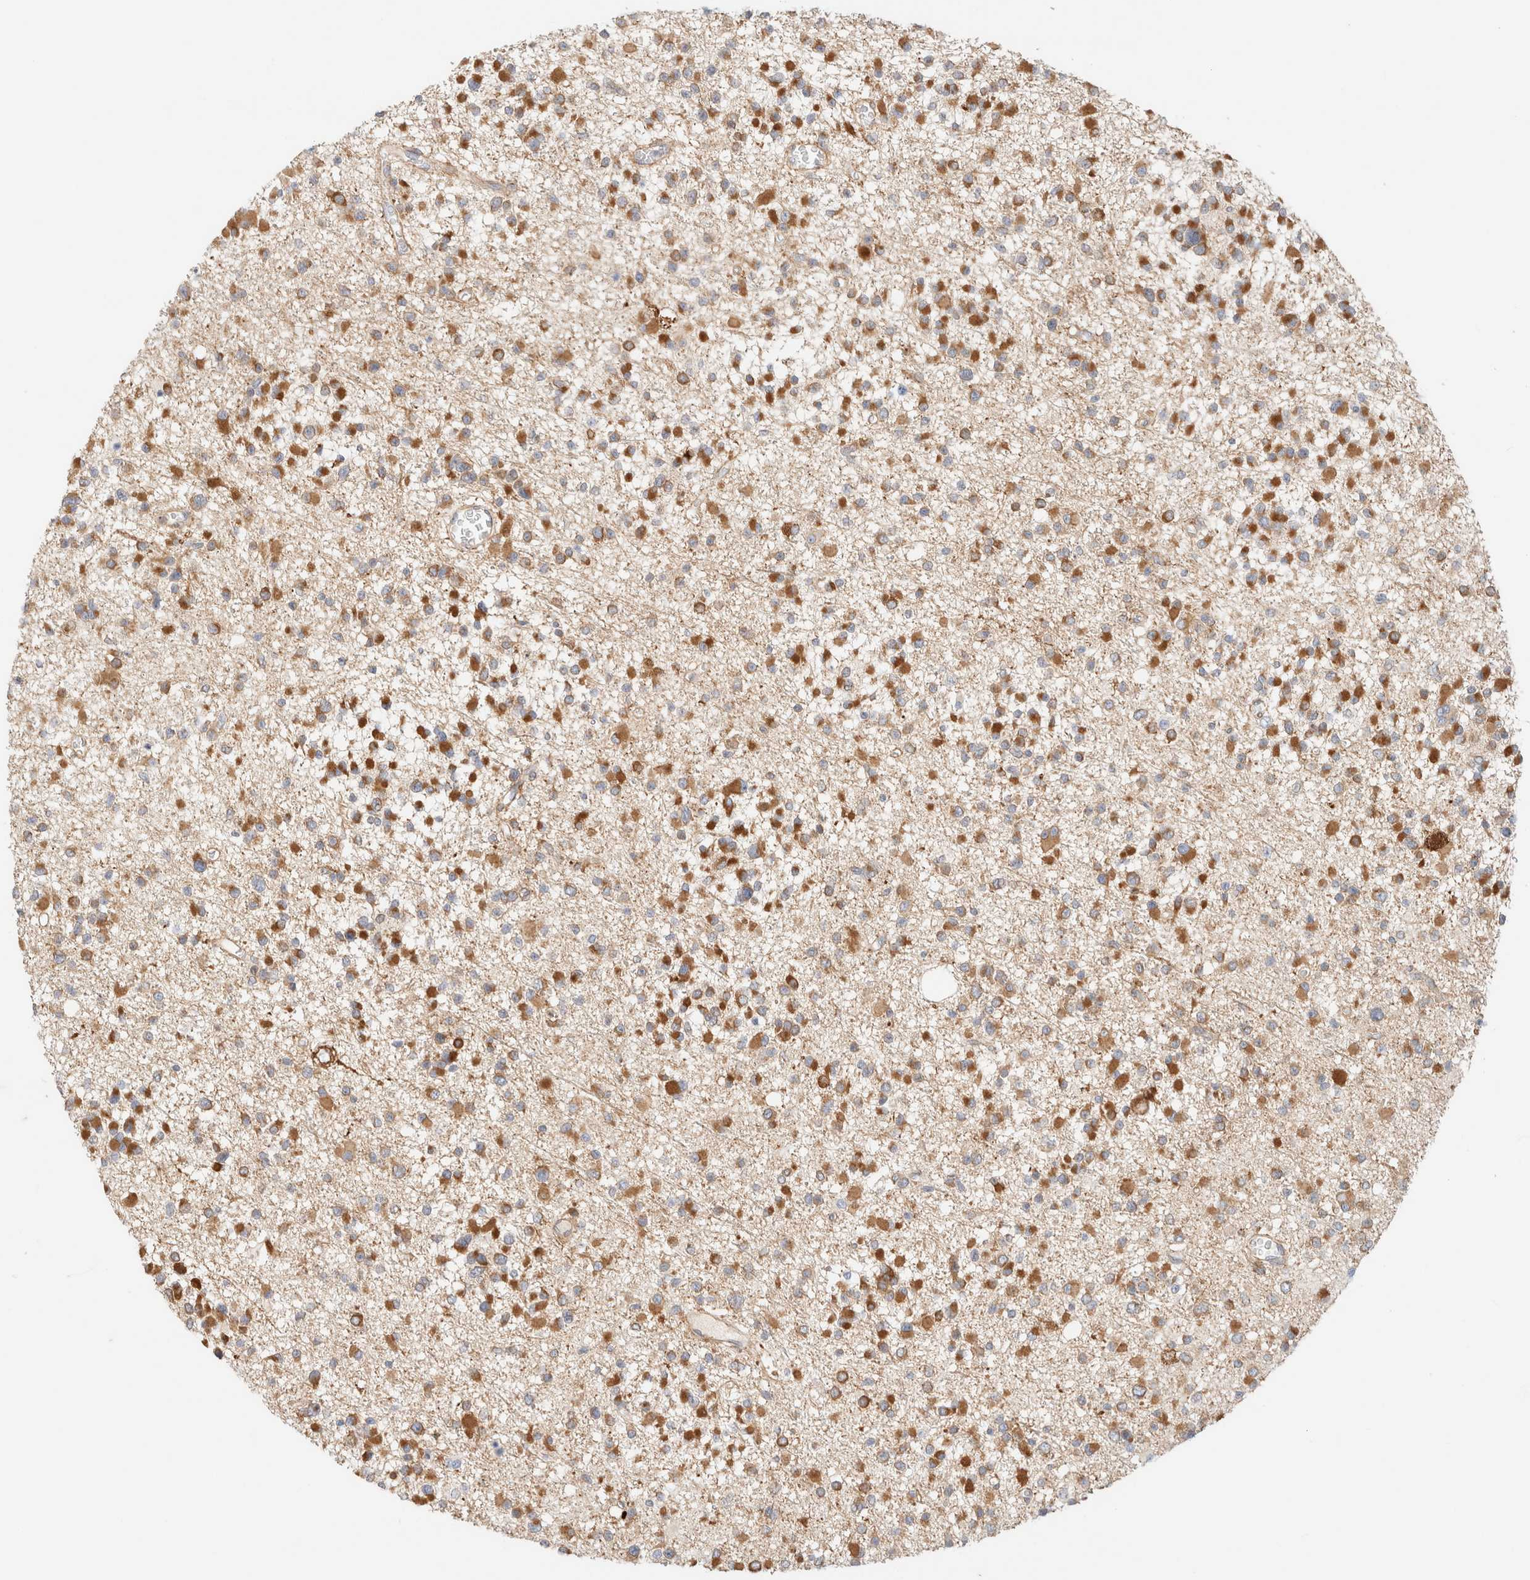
{"staining": {"intensity": "strong", "quantity": "25%-75%", "location": "cytoplasmic/membranous"}, "tissue": "glioma", "cell_type": "Tumor cells", "image_type": "cancer", "snomed": [{"axis": "morphology", "description": "Glioma, malignant, Low grade"}, {"axis": "topography", "description": "Brain"}], "caption": "Immunohistochemical staining of malignant glioma (low-grade) shows high levels of strong cytoplasmic/membranous protein positivity in approximately 25%-75% of tumor cells.", "gene": "RRP15", "patient": {"sex": "female", "age": 22}}